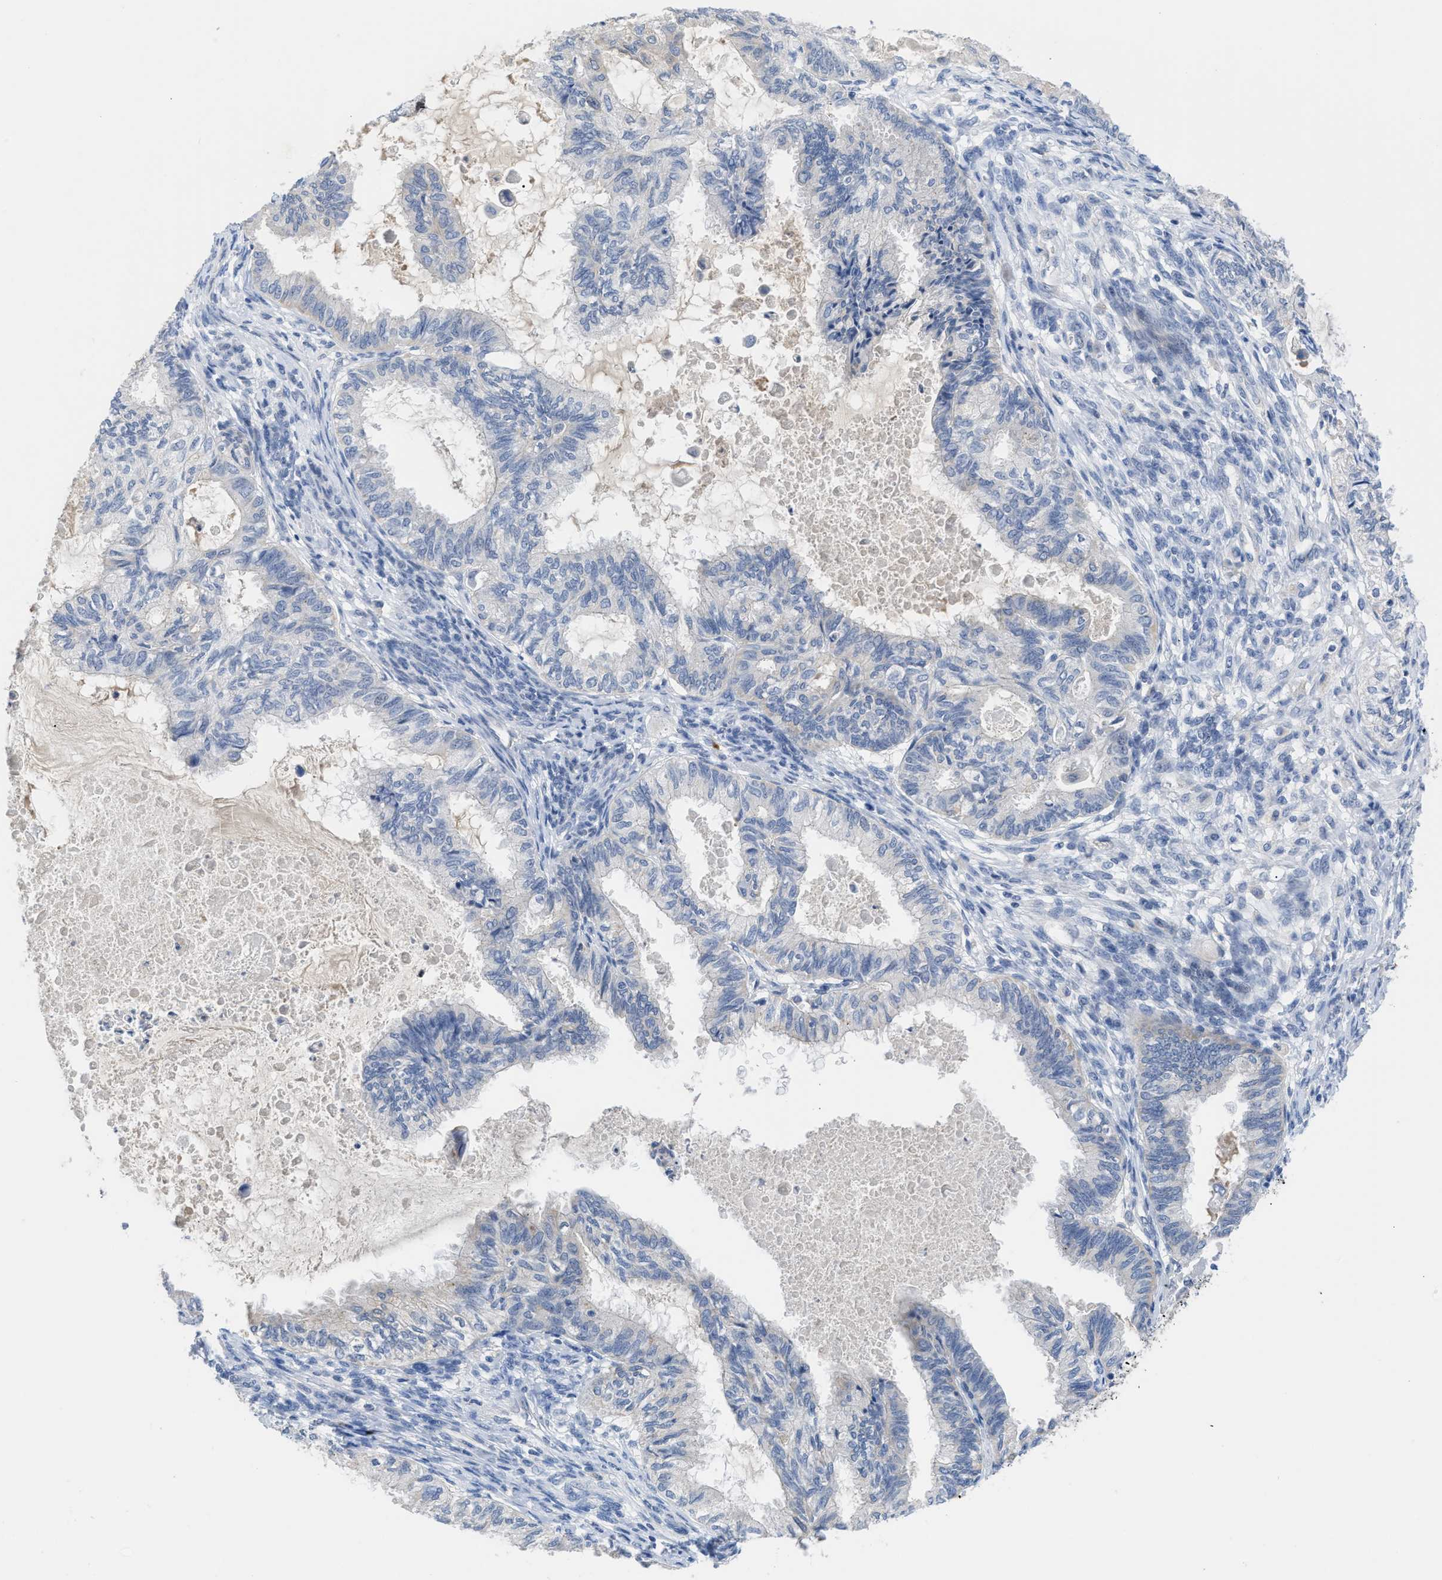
{"staining": {"intensity": "negative", "quantity": "none", "location": "none"}, "tissue": "cervical cancer", "cell_type": "Tumor cells", "image_type": "cancer", "snomed": [{"axis": "morphology", "description": "Normal tissue, NOS"}, {"axis": "morphology", "description": "Adenocarcinoma, NOS"}, {"axis": "topography", "description": "Cervix"}, {"axis": "topography", "description": "Endometrium"}], "caption": "Immunohistochemistry (IHC) of adenocarcinoma (cervical) exhibits no staining in tumor cells.", "gene": "OR9K2", "patient": {"sex": "female", "age": 86}}